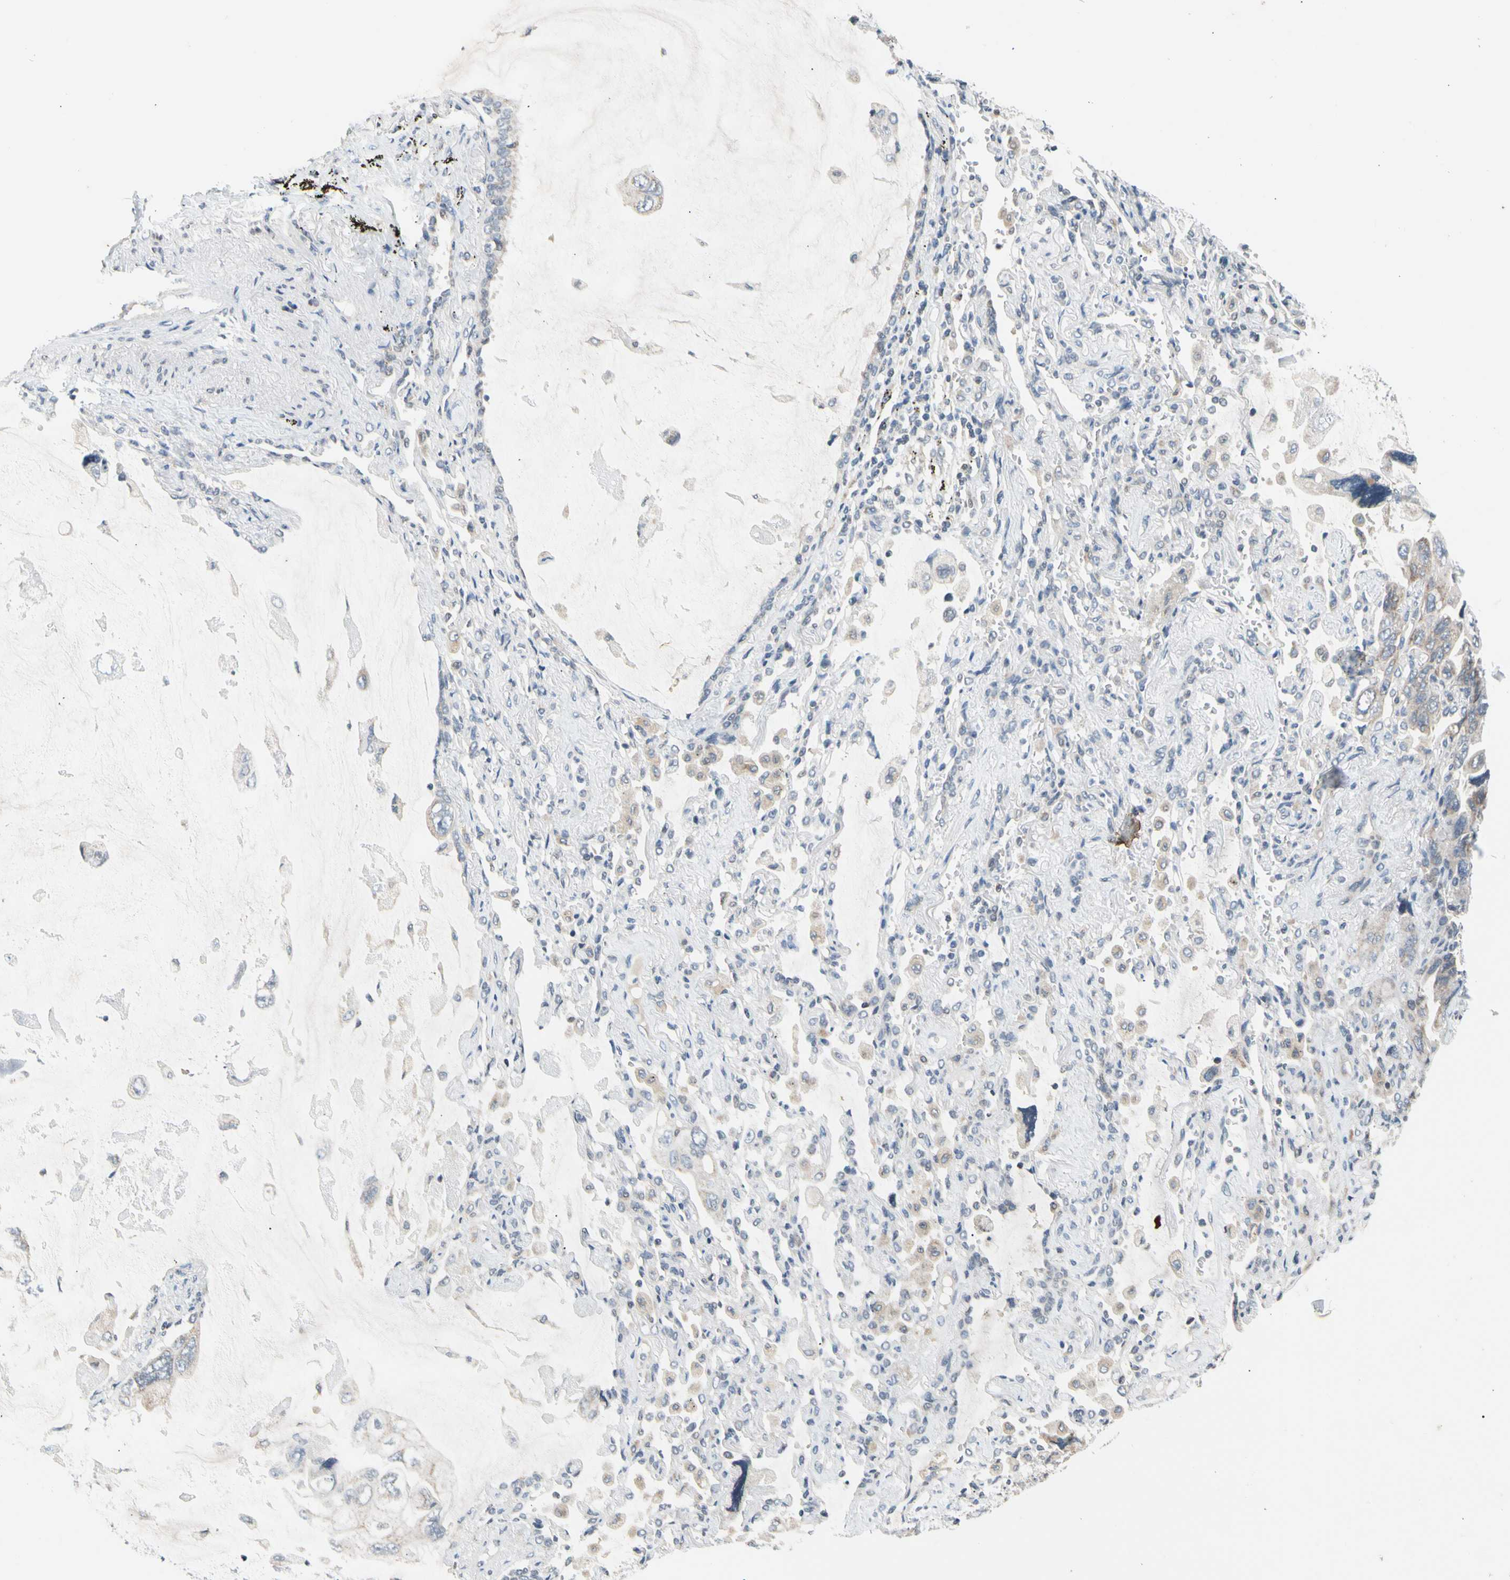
{"staining": {"intensity": "negative", "quantity": "none", "location": "none"}, "tissue": "lung cancer", "cell_type": "Tumor cells", "image_type": "cancer", "snomed": [{"axis": "morphology", "description": "Squamous cell carcinoma, NOS"}, {"axis": "topography", "description": "Lung"}], "caption": "A micrograph of human lung cancer (squamous cell carcinoma) is negative for staining in tumor cells.", "gene": "SOX30", "patient": {"sex": "female", "age": 73}}